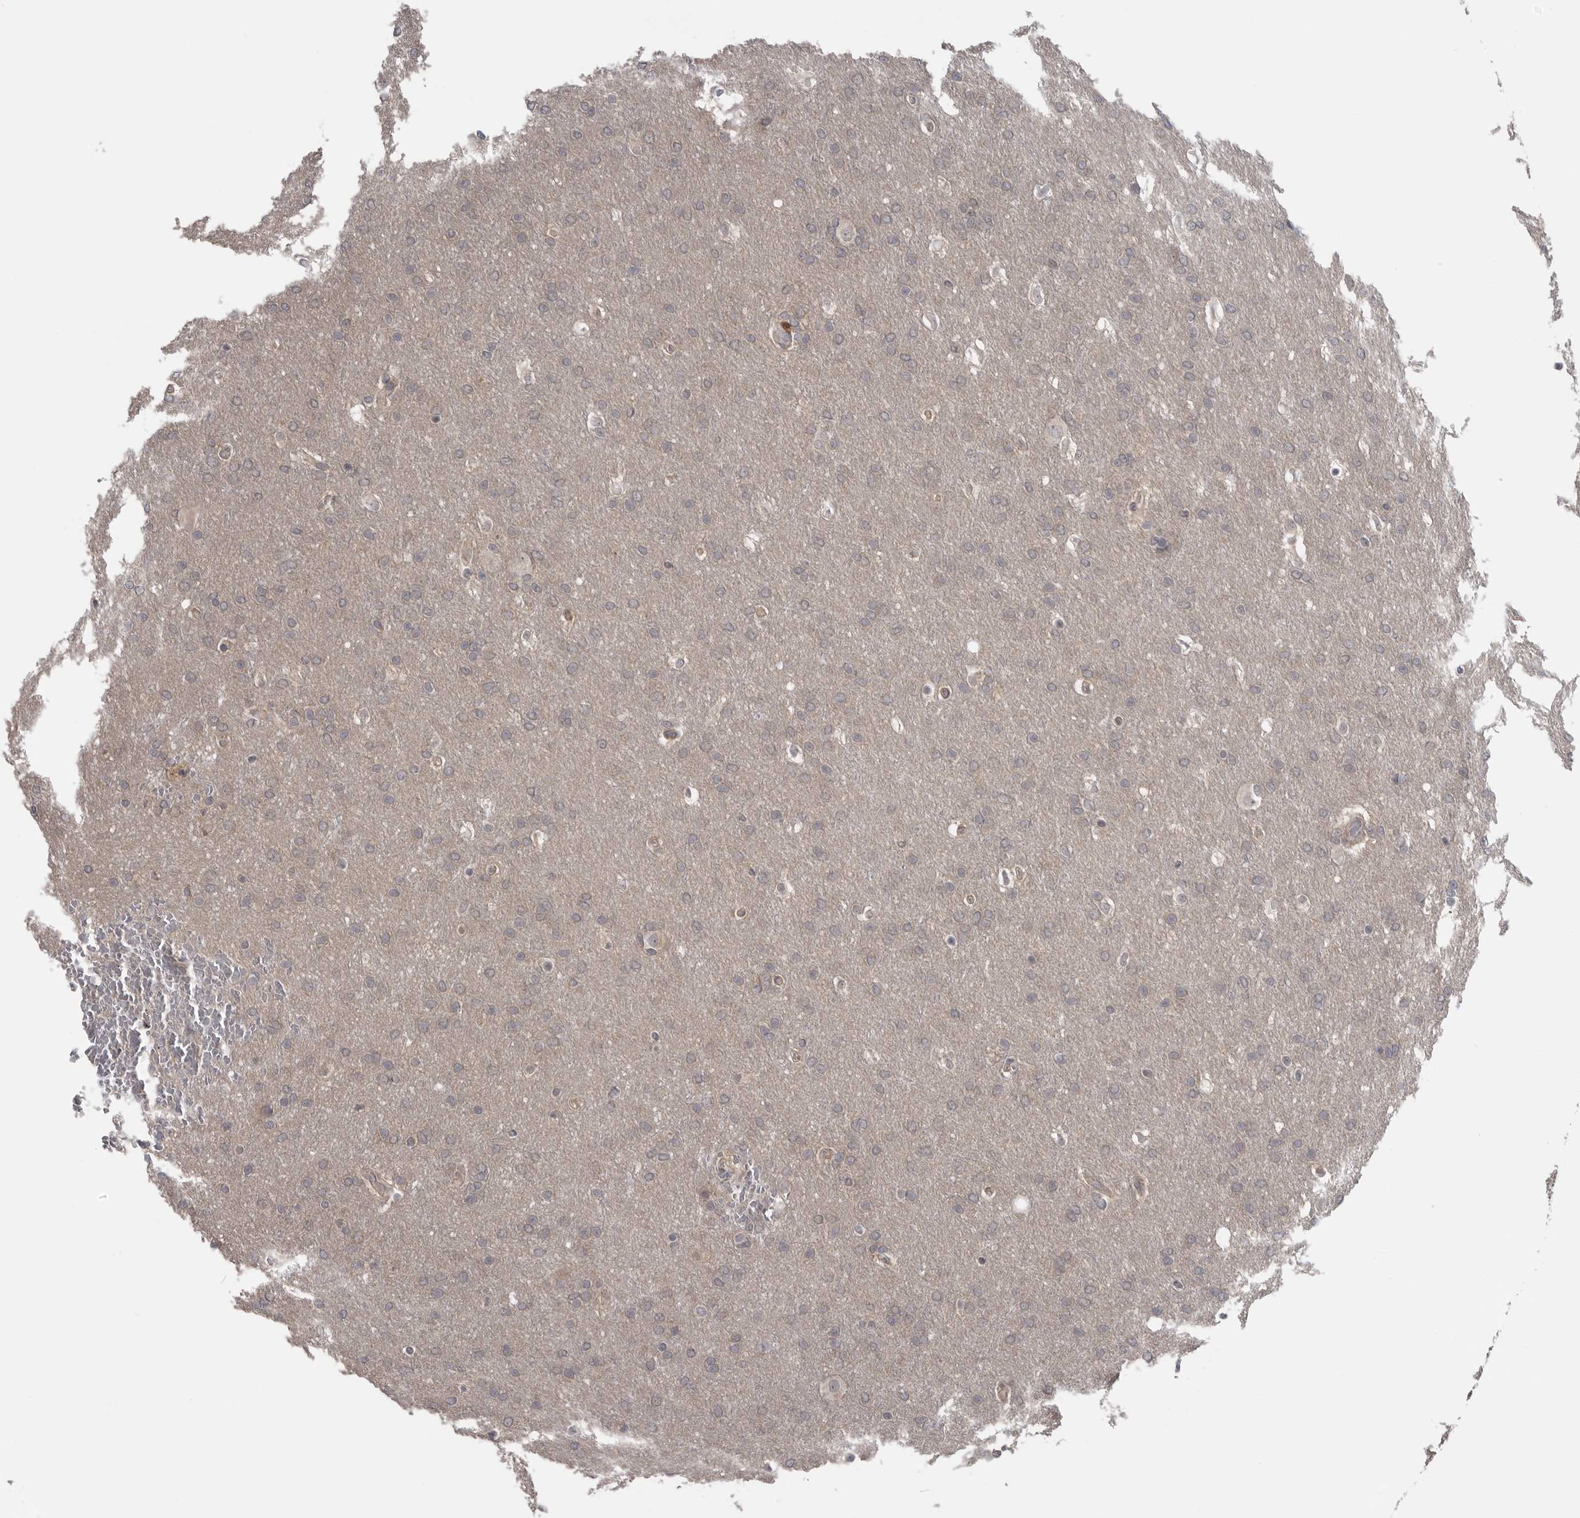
{"staining": {"intensity": "negative", "quantity": "none", "location": "none"}, "tissue": "glioma", "cell_type": "Tumor cells", "image_type": "cancer", "snomed": [{"axis": "morphology", "description": "Glioma, malignant, Low grade"}, {"axis": "topography", "description": "Brain"}], "caption": "A high-resolution photomicrograph shows IHC staining of glioma, which reveals no significant expression in tumor cells.", "gene": "MAPK13", "patient": {"sex": "female", "age": 37}}